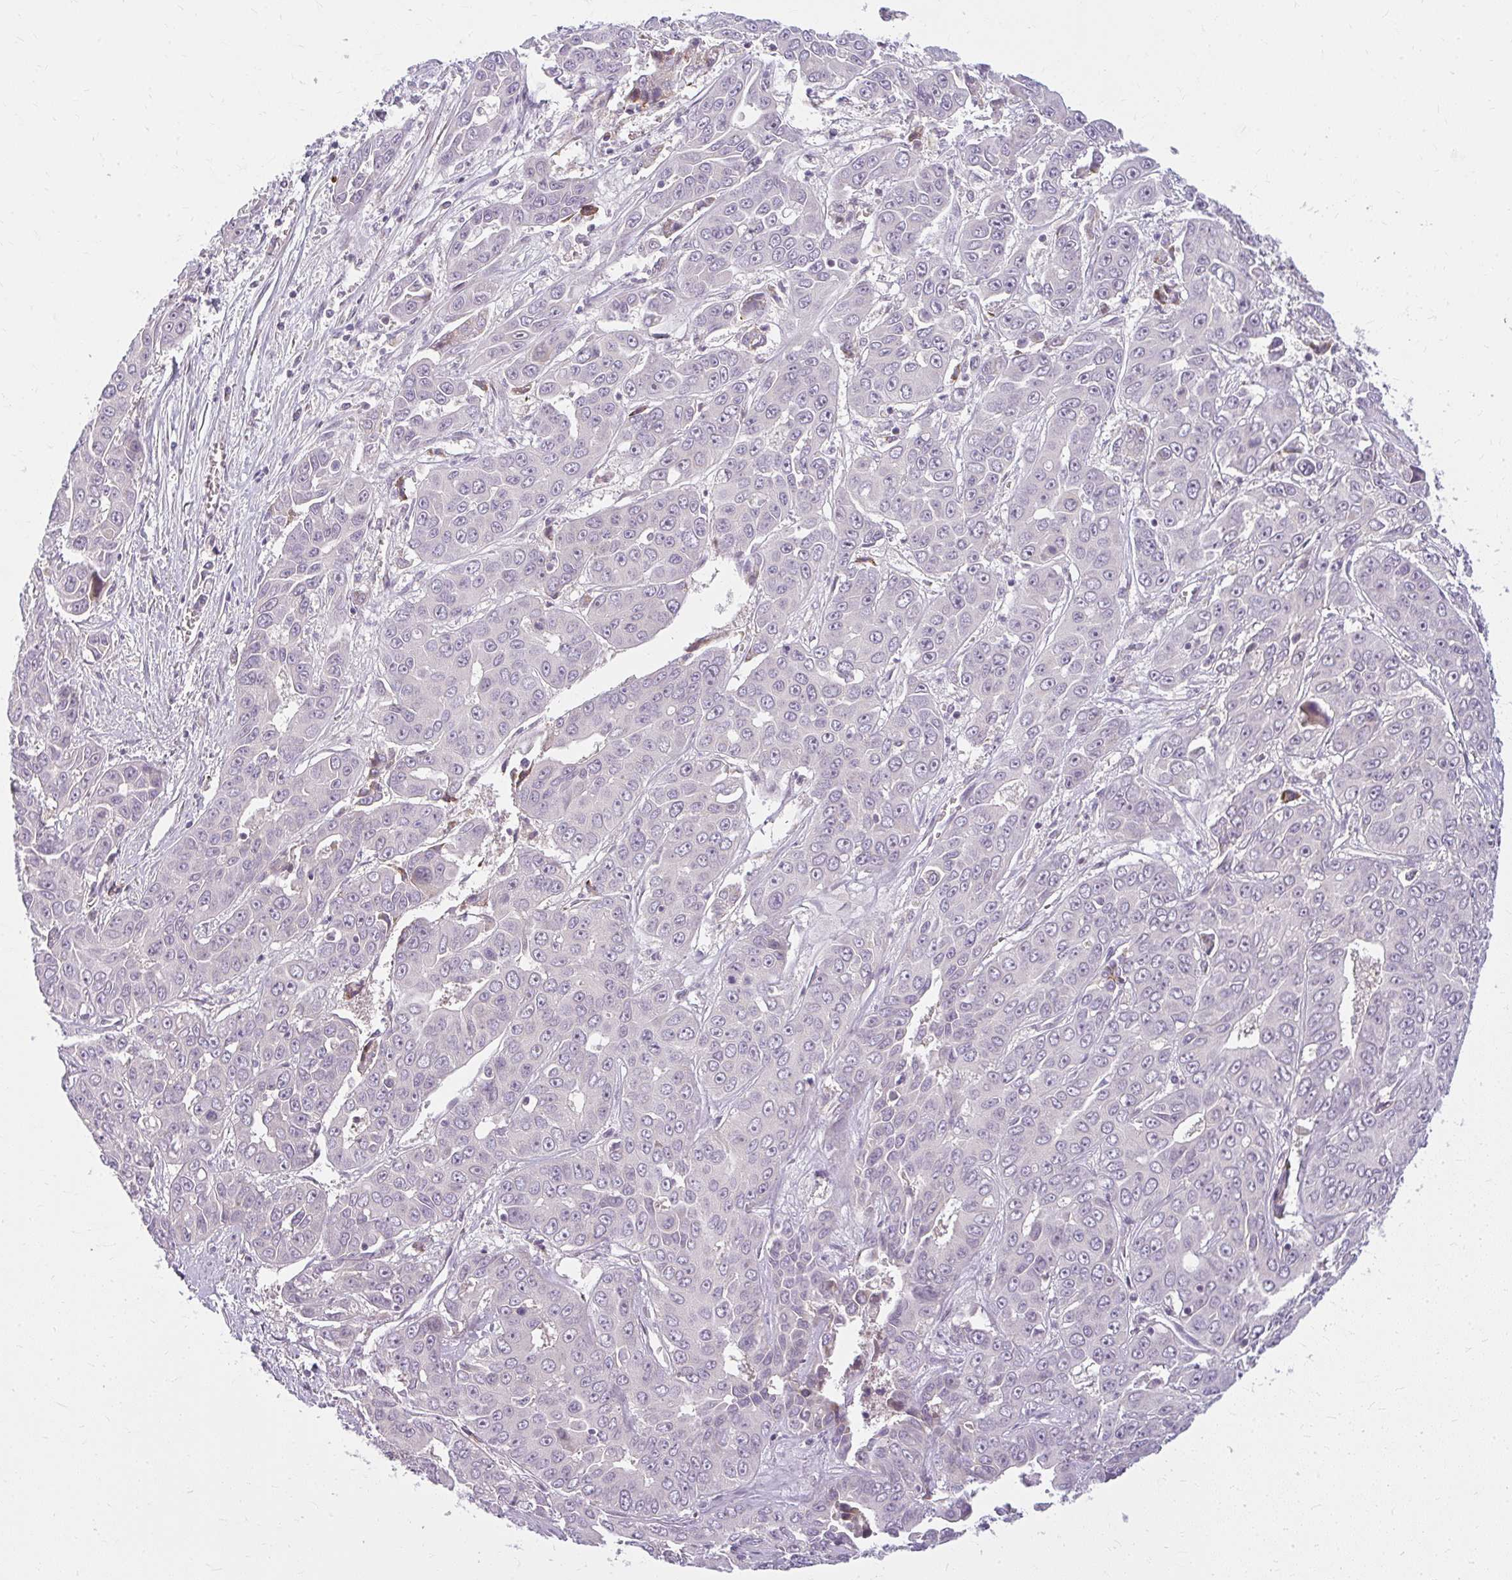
{"staining": {"intensity": "negative", "quantity": "none", "location": "none"}, "tissue": "liver cancer", "cell_type": "Tumor cells", "image_type": "cancer", "snomed": [{"axis": "morphology", "description": "Cholangiocarcinoma"}, {"axis": "topography", "description": "Liver"}], "caption": "Tumor cells show no significant positivity in liver cancer.", "gene": "ZFYVE26", "patient": {"sex": "female", "age": 52}}